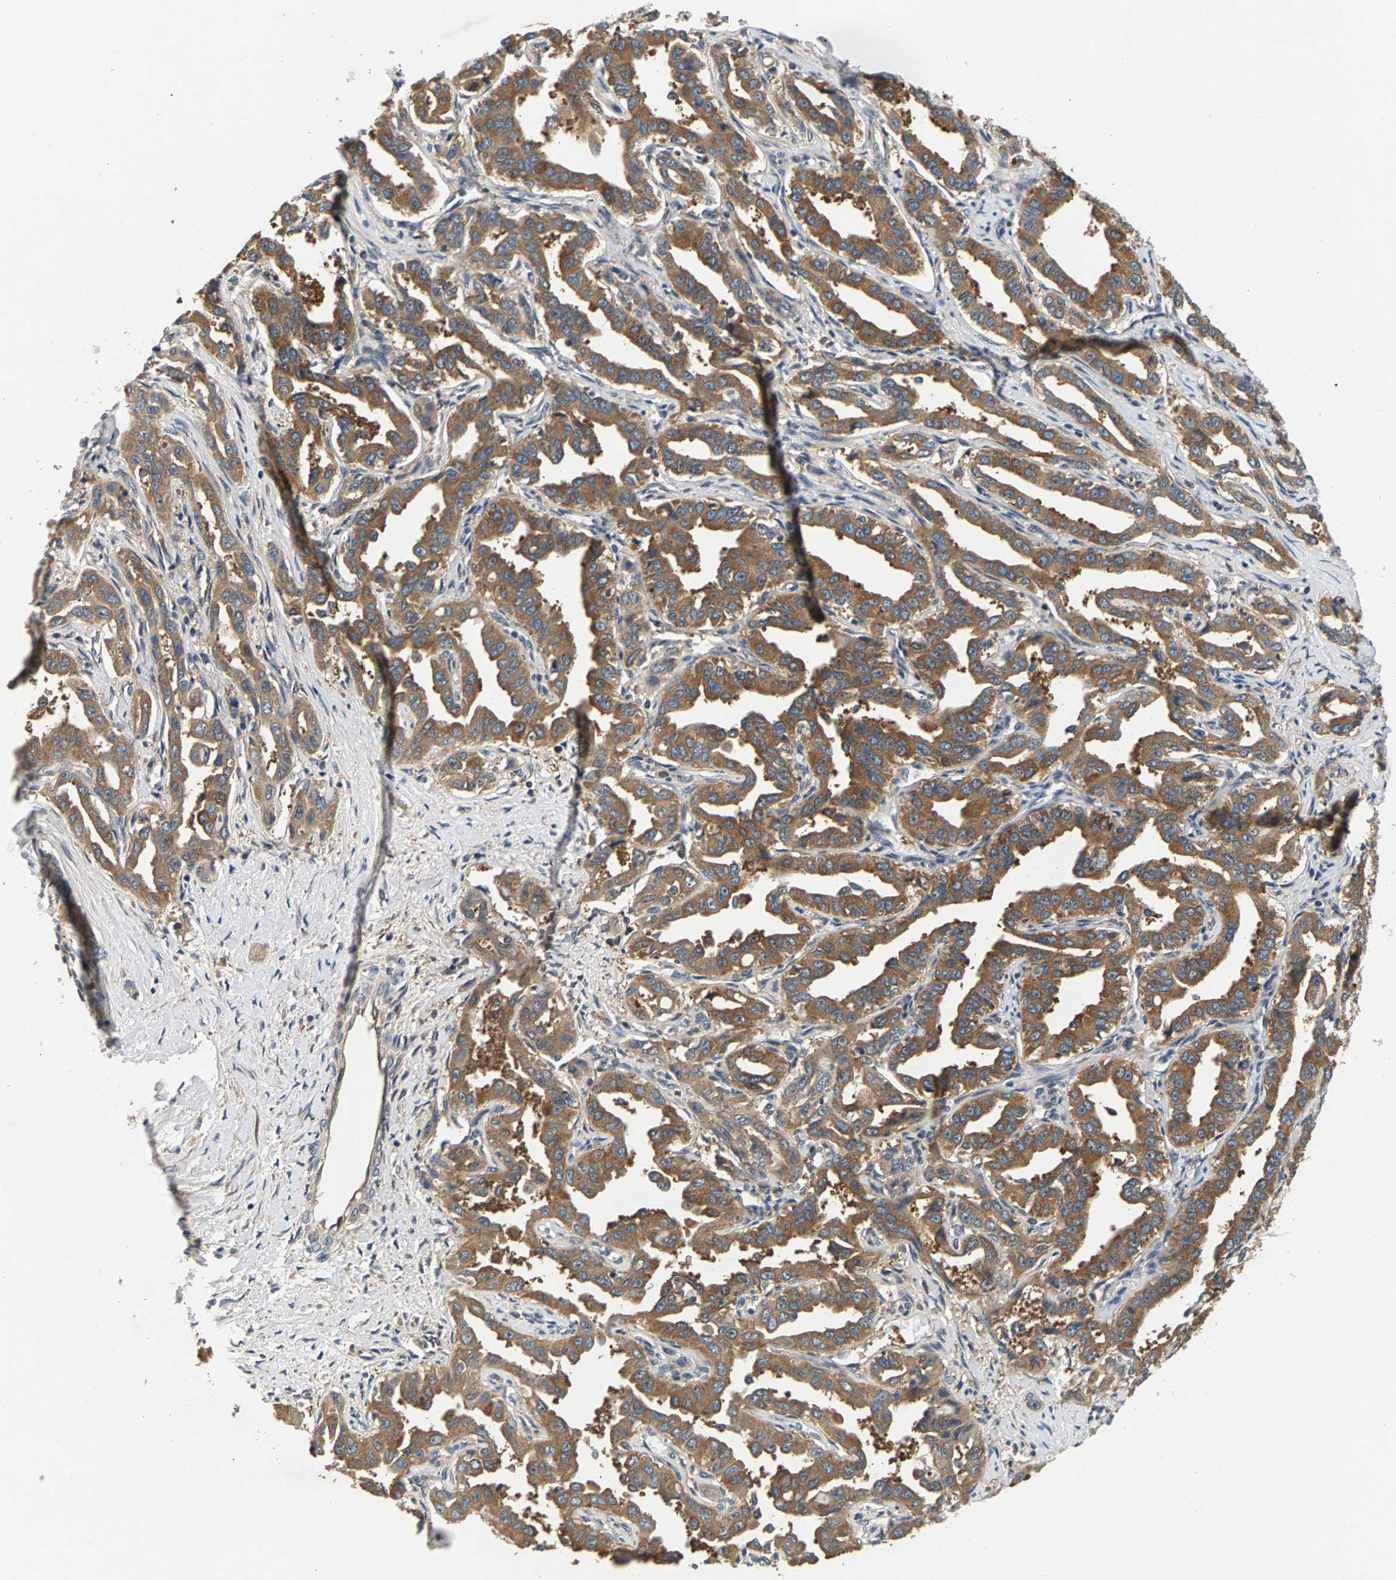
{"staining": {"intensity": "moderate", "quantity": ">75%", "location": "cytoplasmic/membranous"}, "tissue": "liver cancer", "cell_type": "Tumor cells", "image_type": "cancer", "snomed": [{"axis": "morphology", "description": "Cholangiocarcinoma"}, {"axis": "topography", "description": "Liver"}], "caption": "Moderate cytoplasmic/membranous staining for a protein is seen in approximately >75% of tumor cells of cholangiocarcinoma (liver) using IHC.", "gene": "FAM78A", "patient": {"sex": "male", "age": 59}}